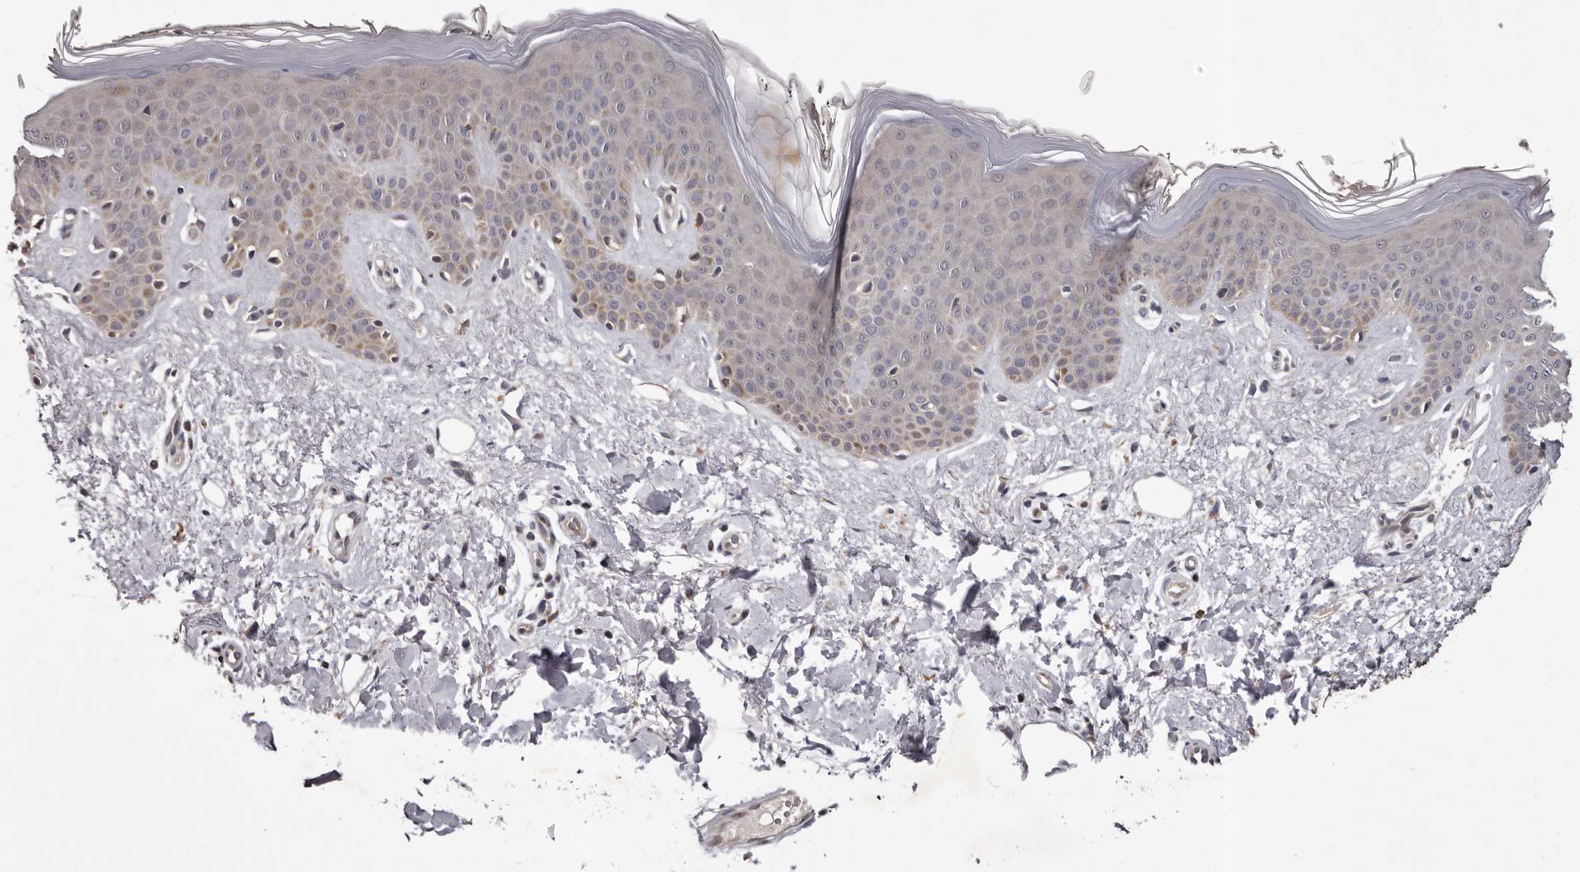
{"staining": {"intensity": "moderate", "quantity": ">75%", "location": "cytoplasmic/membranous"}, "tissue": "skin", "cell_type": "Fibroblasts", "image_type": "normal", "snomed": [{"axis": "morphology", "description": "Normal tissue, NOS"}, {"axis": "topography", "description": "Skin"}], "caption": "Moderate cytoplasmic/membranous protein expression is present in approximately >75% of fibroblasts in skin.", "gene": "MED8", "patient": {"sex": "female", "age": 64}}